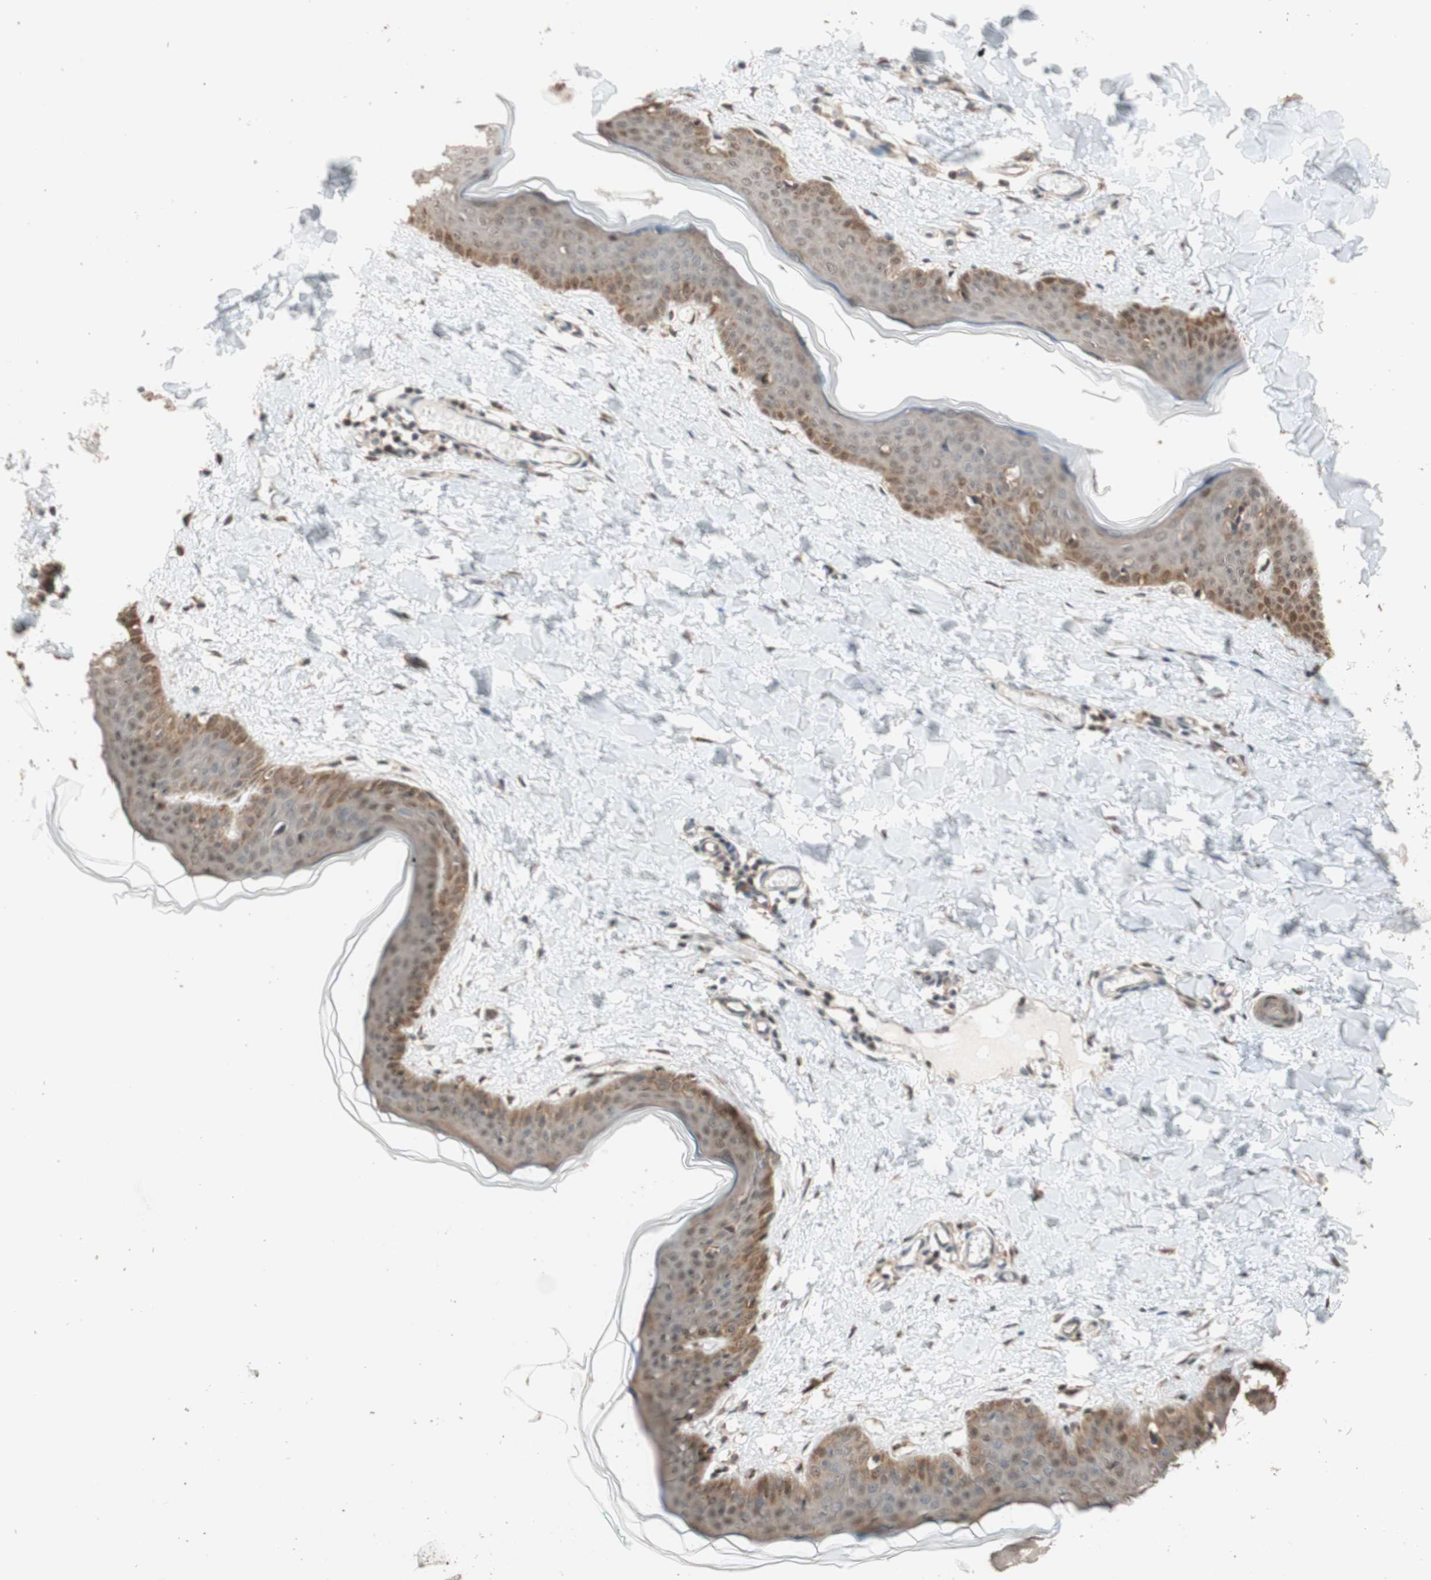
{"staining": {"intensity": "weak", "quantity": ">75%", "location": "cytoplasmic/membranous"}, "tissue": "skin", "cell_type": "Fibroblasts", "image_type": "normal", "snomed": [{"axis": "morphology", "description": "Normal tissue, NOS"}, {"axis": "topography", "description": "Skin"}], "caption": "Protein analysis of benign skin exhibits weak cytoplasmic/membranous positivity in approximately >75% of fibroblasts.", "gene": "CCNC", "patient": {"sex": "female", "age": 17}}